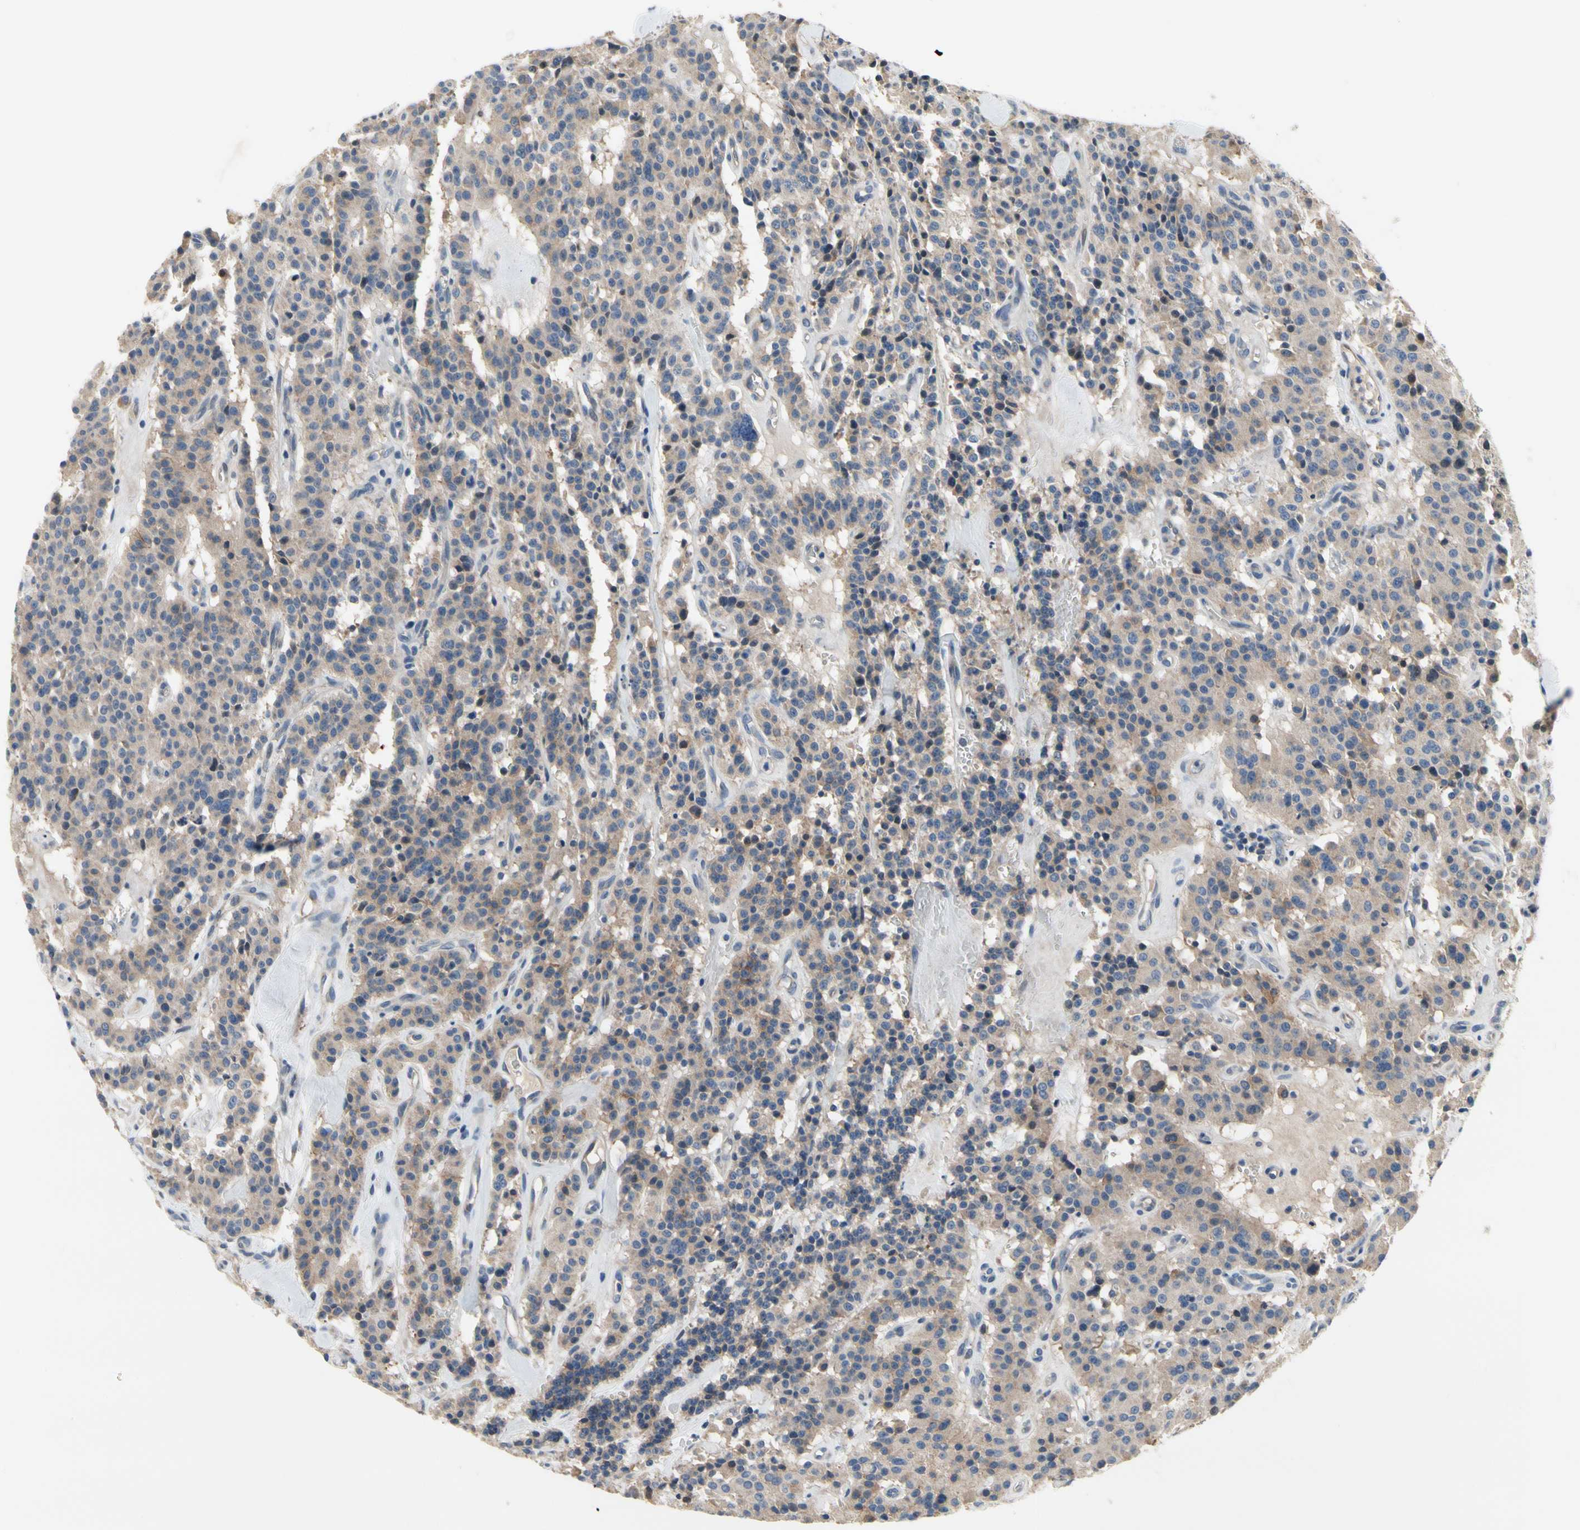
{"staining": {"intensity": "weak", "quantity": "<25%", "location": "cytoplasmic/membranous"}, "tissue": "carcinoid", "cell_type": "Tumor cells", "image_type": "cancer", "snomed": [{"axis": "morphology", "description": "Carcinoid, malignant, NOS"}, {"axis": "topography", "description": "Lung"}], "caption": "An immunohistochemistry micrograph of carcinoid is shown. There is no staining in tumor cells of carcinoid. (DAB (3,3'-diaminobenzidine) immunohistochemistry with hematoxylin counter stain).", "gene": "NFASC", "patient": {"sex": "male", "age": 30}}